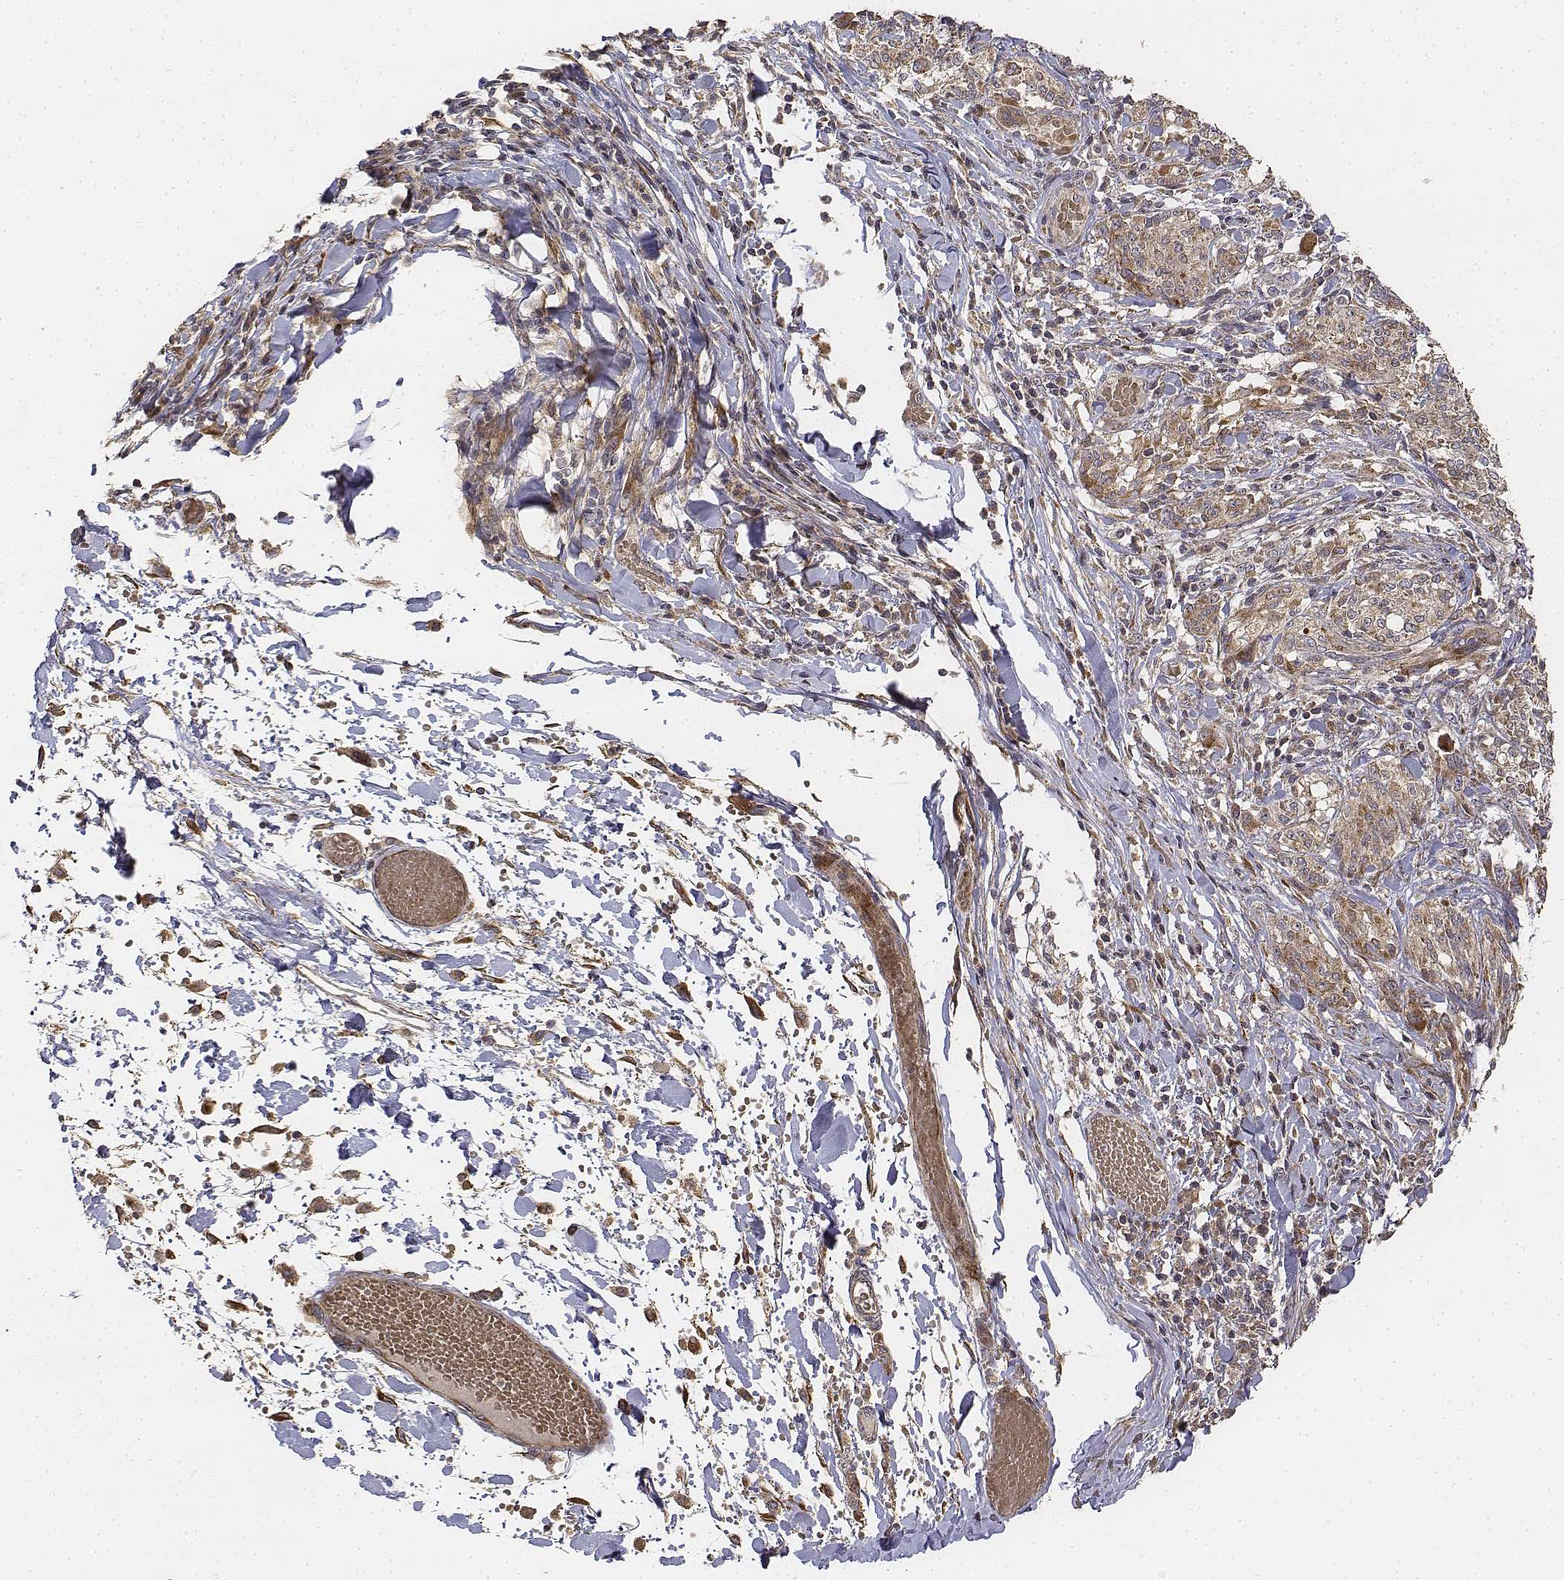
{"staining": {"intensity": "weak", "quantity": ">75%", "location": "cytoplasmic/membranous"}, "tissue": "melanoma", "cell_type": "Tumor cells", "image_type": "cancer", "snomed": [{"axis": "morphology", "description": "Malignant melanoma, NOS"}, {"axis": "topography", "description": "Skin"}], "caption": "A brown stain shows weak cytoplasmic/membranous positivity of a protein in melanoma tumor cells.", "gene": "FBXO21", "patient": {"sex": "female", "age": 91}}